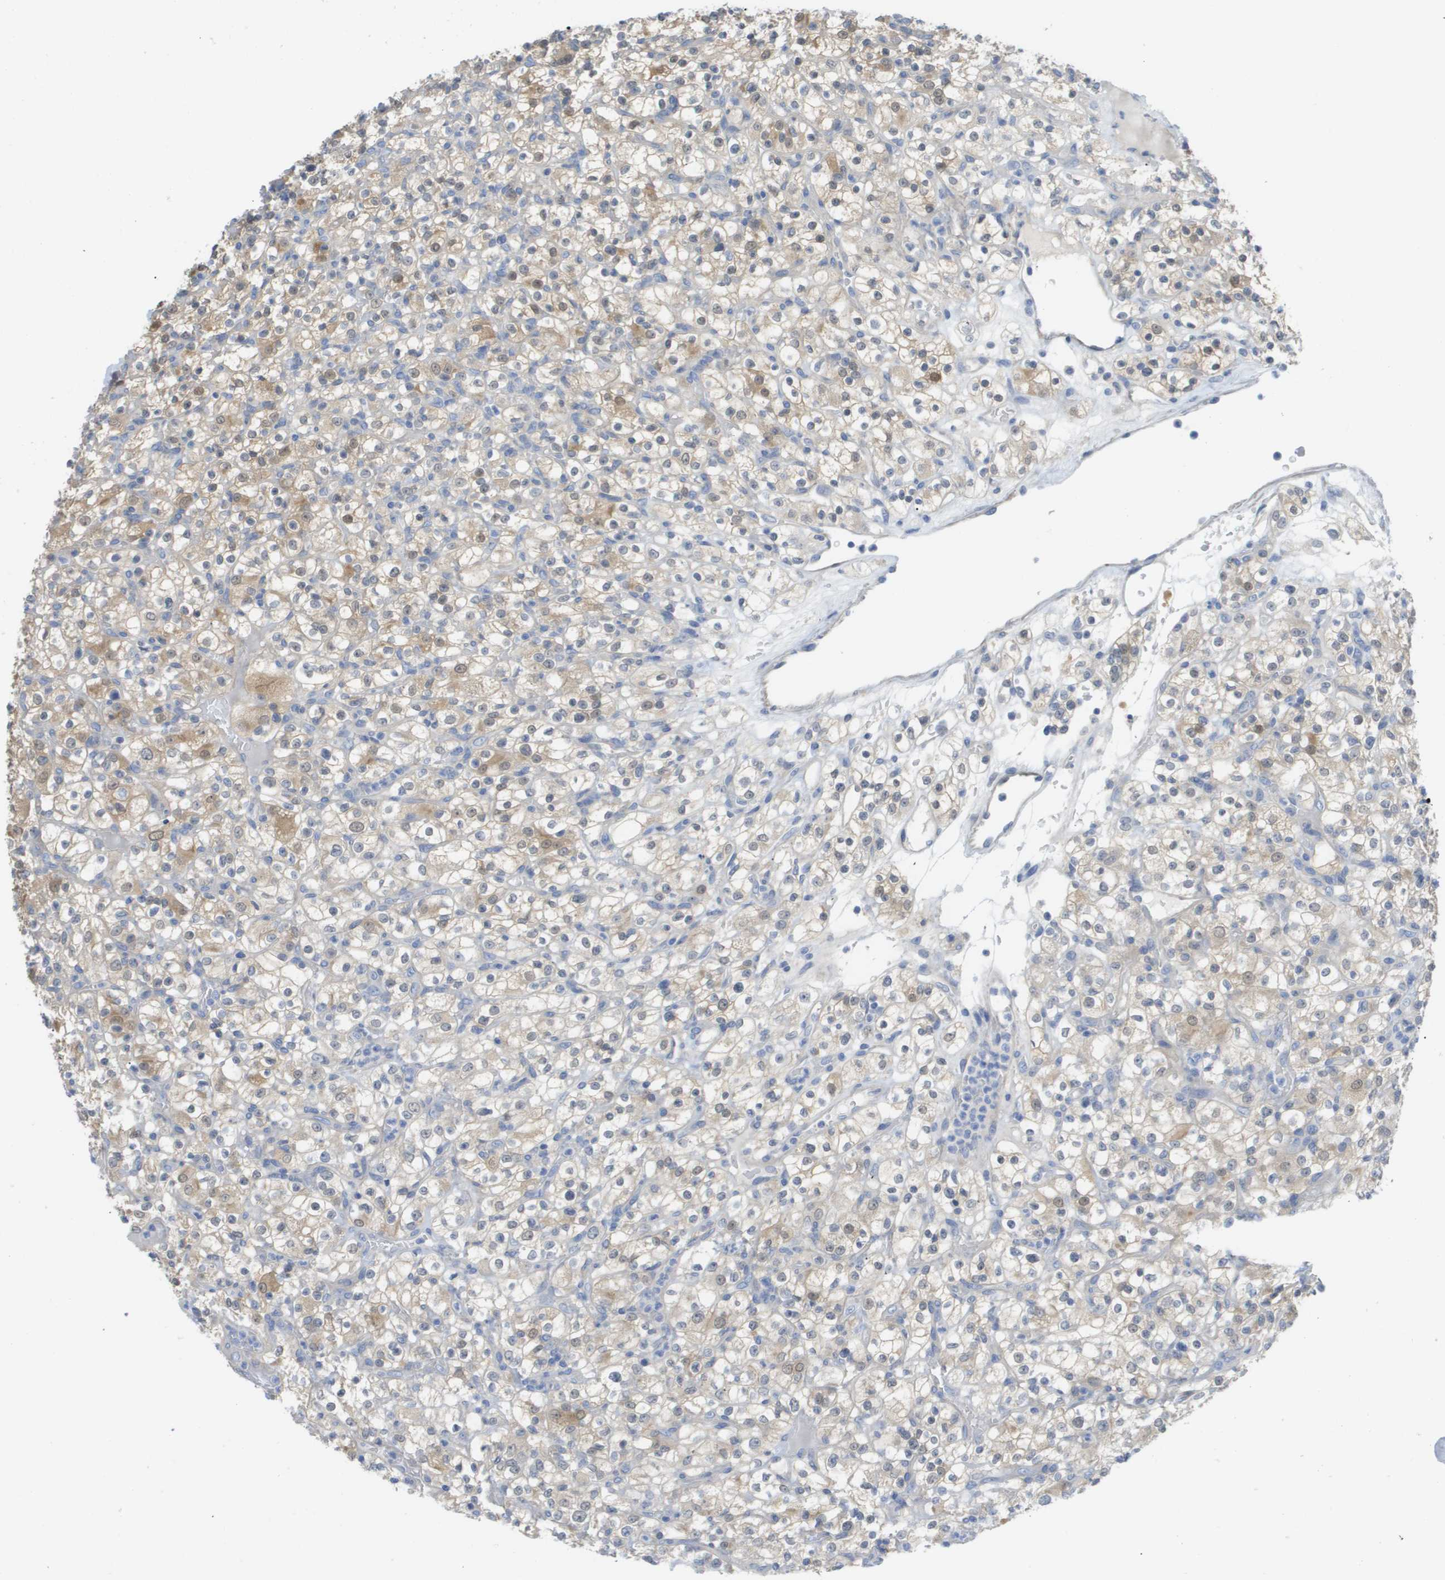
{"staining": {"intensity": "weak", "quantity": ">75%", "location": "cytoplasmic/membranous"}, "tissue": "renal cancer", "cell_type": "Tumor cells", "image_type": "cancer", "snomed": [{"axis": "morphology", "description": "Normal tissue, NOS"}, {"axis": "morphology", "description": "Adenocarcinoma, NOS"}, {"axis": "topography", "description": "Kidney"}], "caption": "Renal adenocarcinoma stained with immunohistochemistry (IHC) shows weak cytoplasmic/membranous staining in approximately >75% of tumor cells.", "gene": "MYL3", "patient": {"sex": "female", "age": 72}}